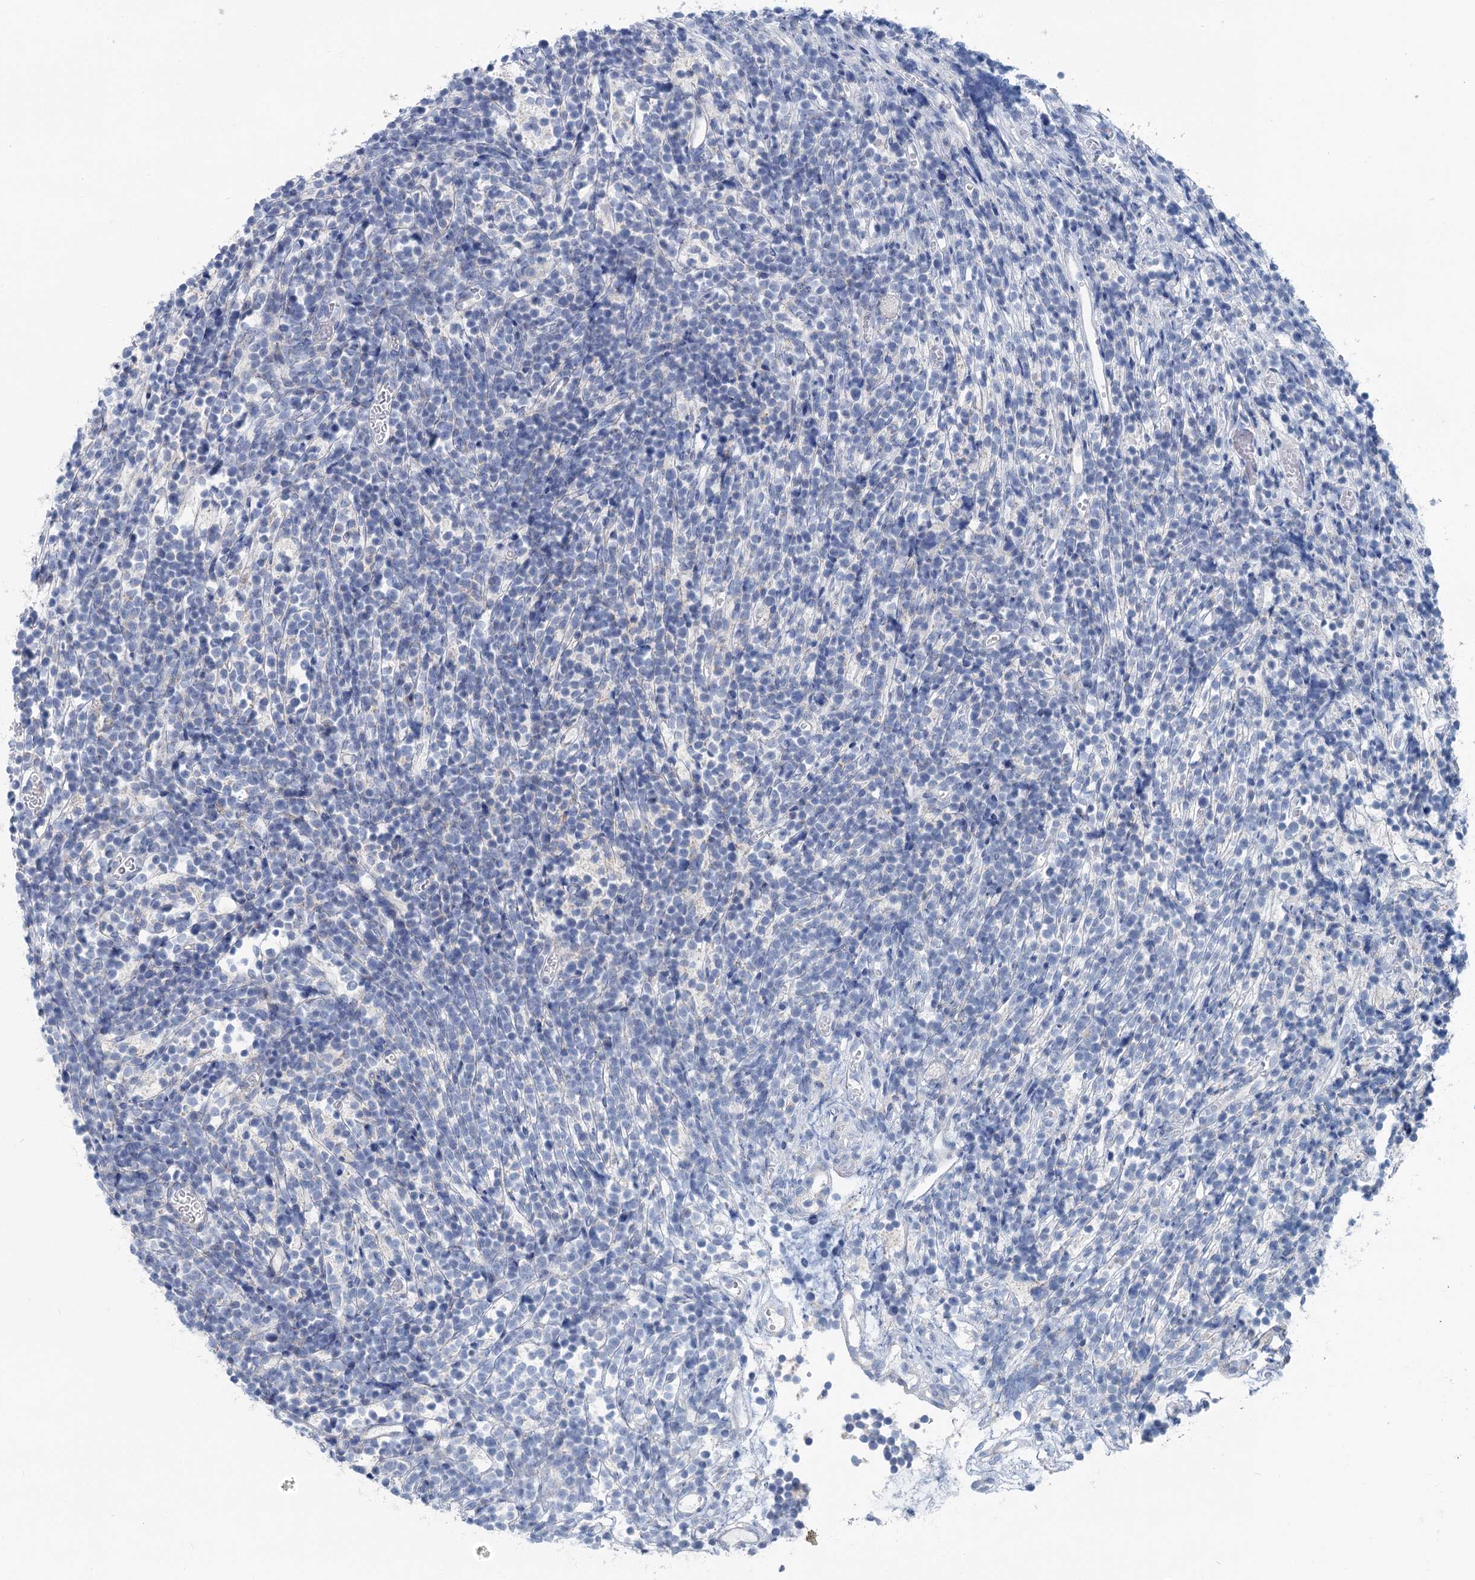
{"staining": {"intensity": "negative", "quantity": "none", "location": "none"}, "tissue": "glioma", "cell_type": "Tumor cells", "image_type": "cancer", "snomed": [{"axis": "morphology", "description": "Glioma, malignant, Low grade"}, {"axis": "topography", "description": "Brain"}], "caption": "The immunohistochemistry micrograph has no significant staining in tumor cells of malignant low-grade glioma tissue.", "gene": "MARK2", "patient": {"sex": "female", "age": 1}}